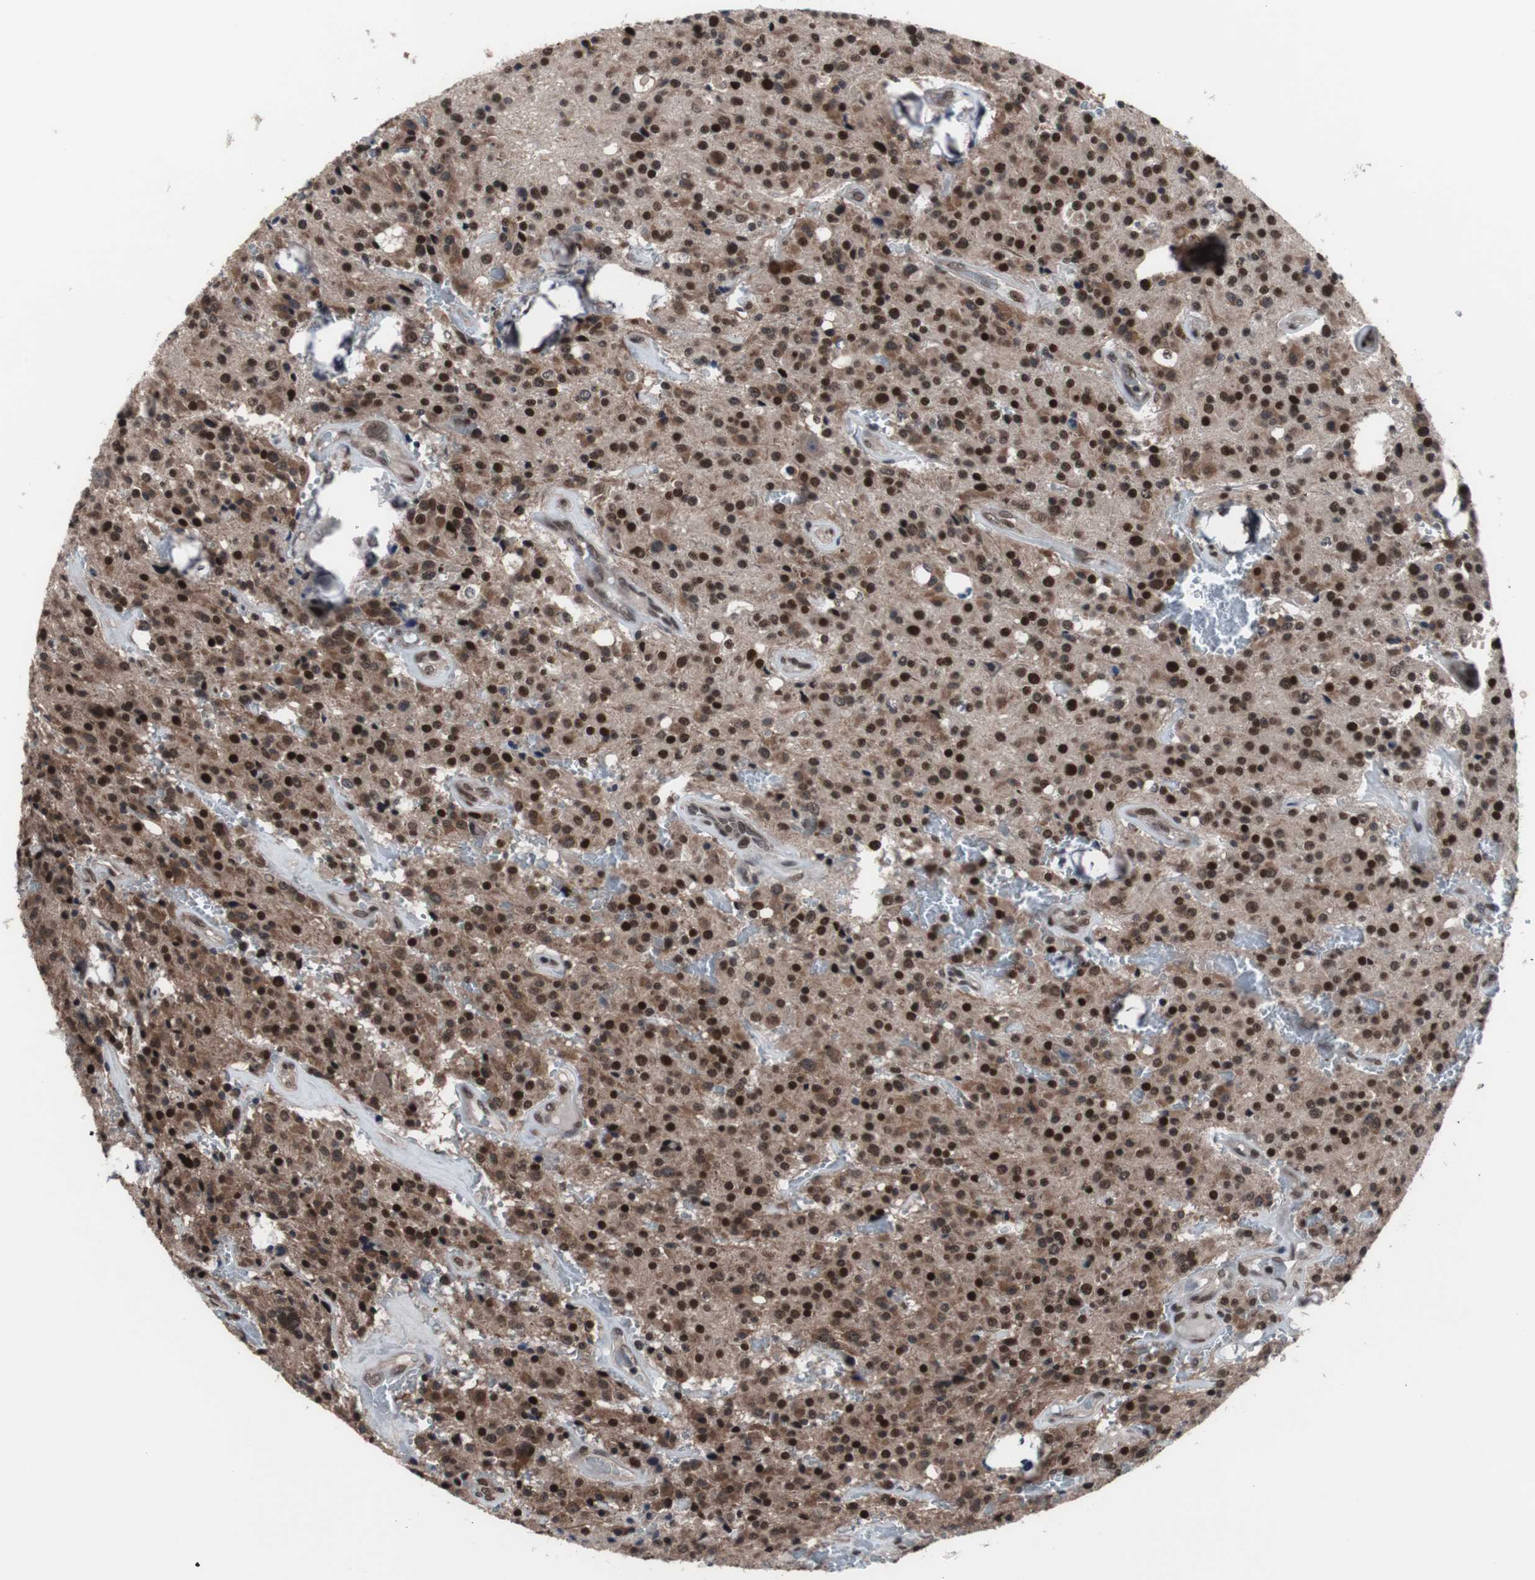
{"staining": {"intensity": "strong", "quantity": ">75%", "location": "cytoplasmic/membranous,nuclear"}, "tissue": "glioma", "cell_type": "Tumor cells", "image_type": "cancer", "snomed": [{"axis": "morphology", "description": "Glioma, malignant, Low grade"}, {"axis": "topography", "description": "Brain"}], "caption": "Protein expression analysis of glioma displays strong cytoplasmic/membranous and nuclear positivity in approximately >75% of tumor cells.", "gene": "GTF2F2", "patient": {"sex": "male", "age": 58}}